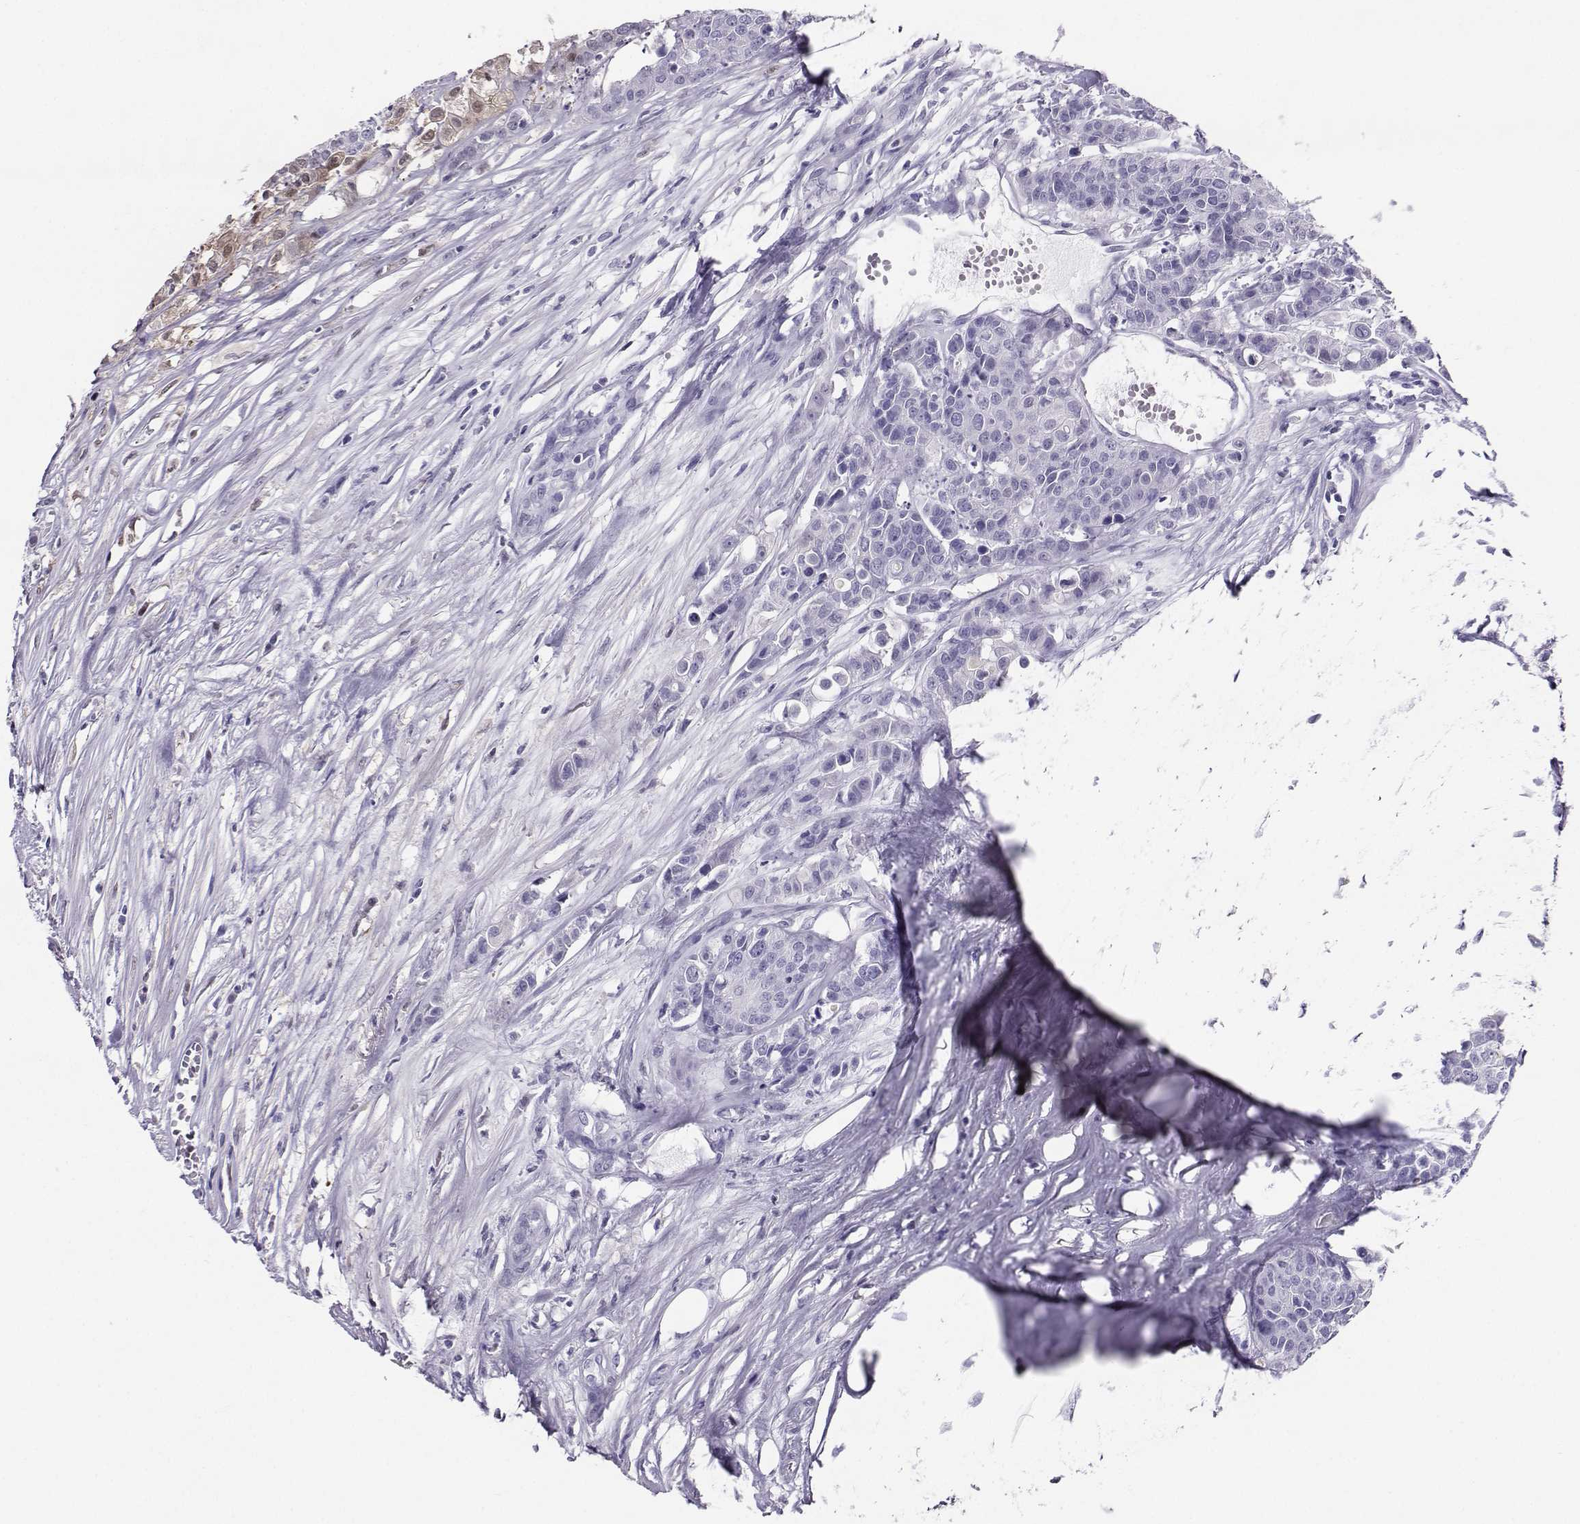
{"staining": {"intensity": "moderate", "quantity": "<25%", "location": "nuclear"}, "tissue": "carcinoid", "cell_type": "Tumor cells", "image_type": "cancer", "snomed": [{"axis": "morphology", "description": "Carcinoid, malignant, NOS"}, {"axis": "topography", "description": "Colon"}], "caption": "Tumor cells display low levels of moderate nuclear staining in about <25% of cells in carcinoid (malignant). Using DAB (brown) and hematoxylin (blue) stains, captured at high magnification using brightfield microscopy.", "gene": "PGK1", "patient": {"sex": "male", "age": 81}}